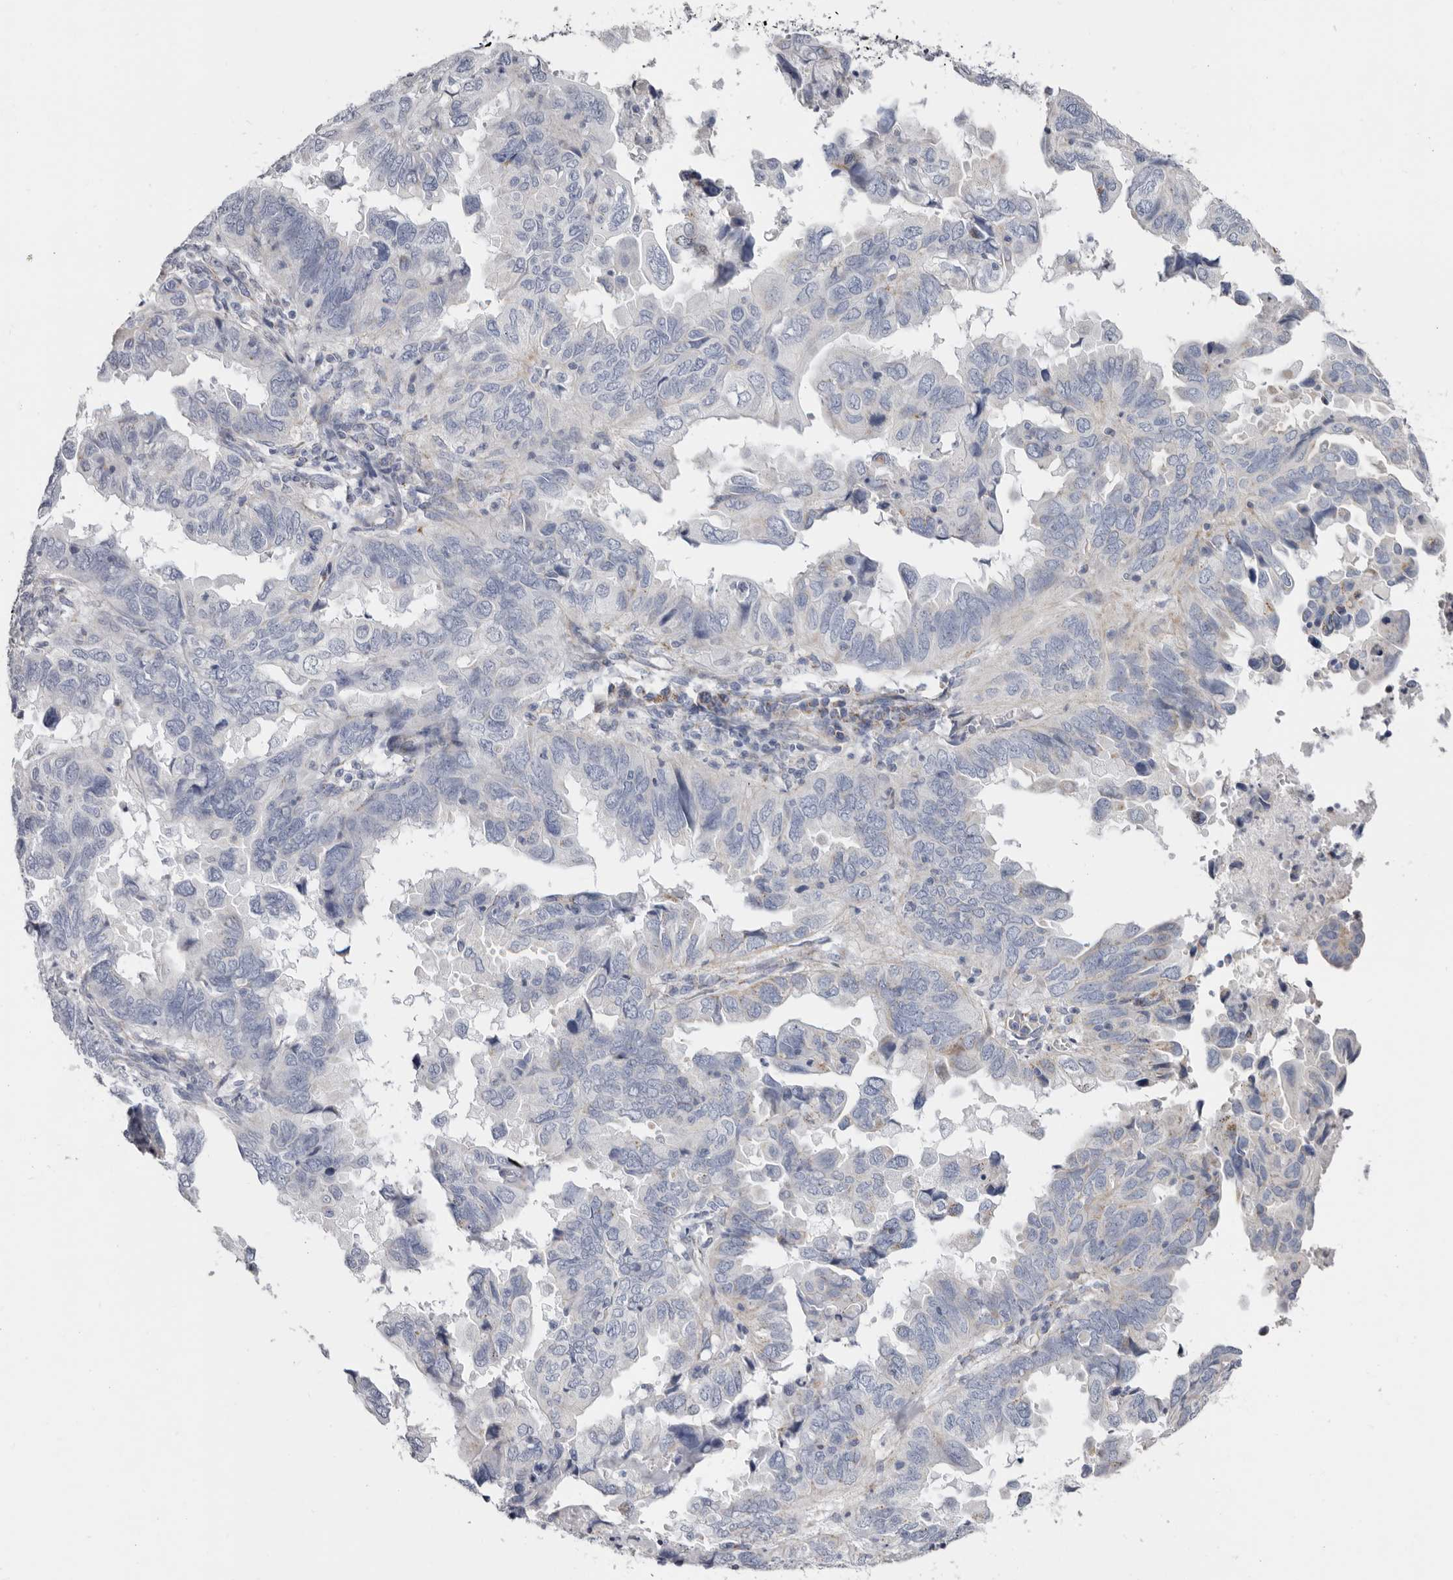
{"staining": {"intensity": "weak", "quantity": "<25%", "location": "cytoplasmic/membranous"}, "tissue": "endometrial cancer", "cell_type": "Tumor cells", "image_type": "cancer", "snomed": [{"axis": "morphology", "description": "Adenocarcinoma, NOS"}, {"axis": "topography", "description": "Uterus"}], "caption": "An image of human endometrial cancer is negative for staining in tumor cells.", "gene": "RSPO2", "patient": {"sex": "female", "age": 77}}